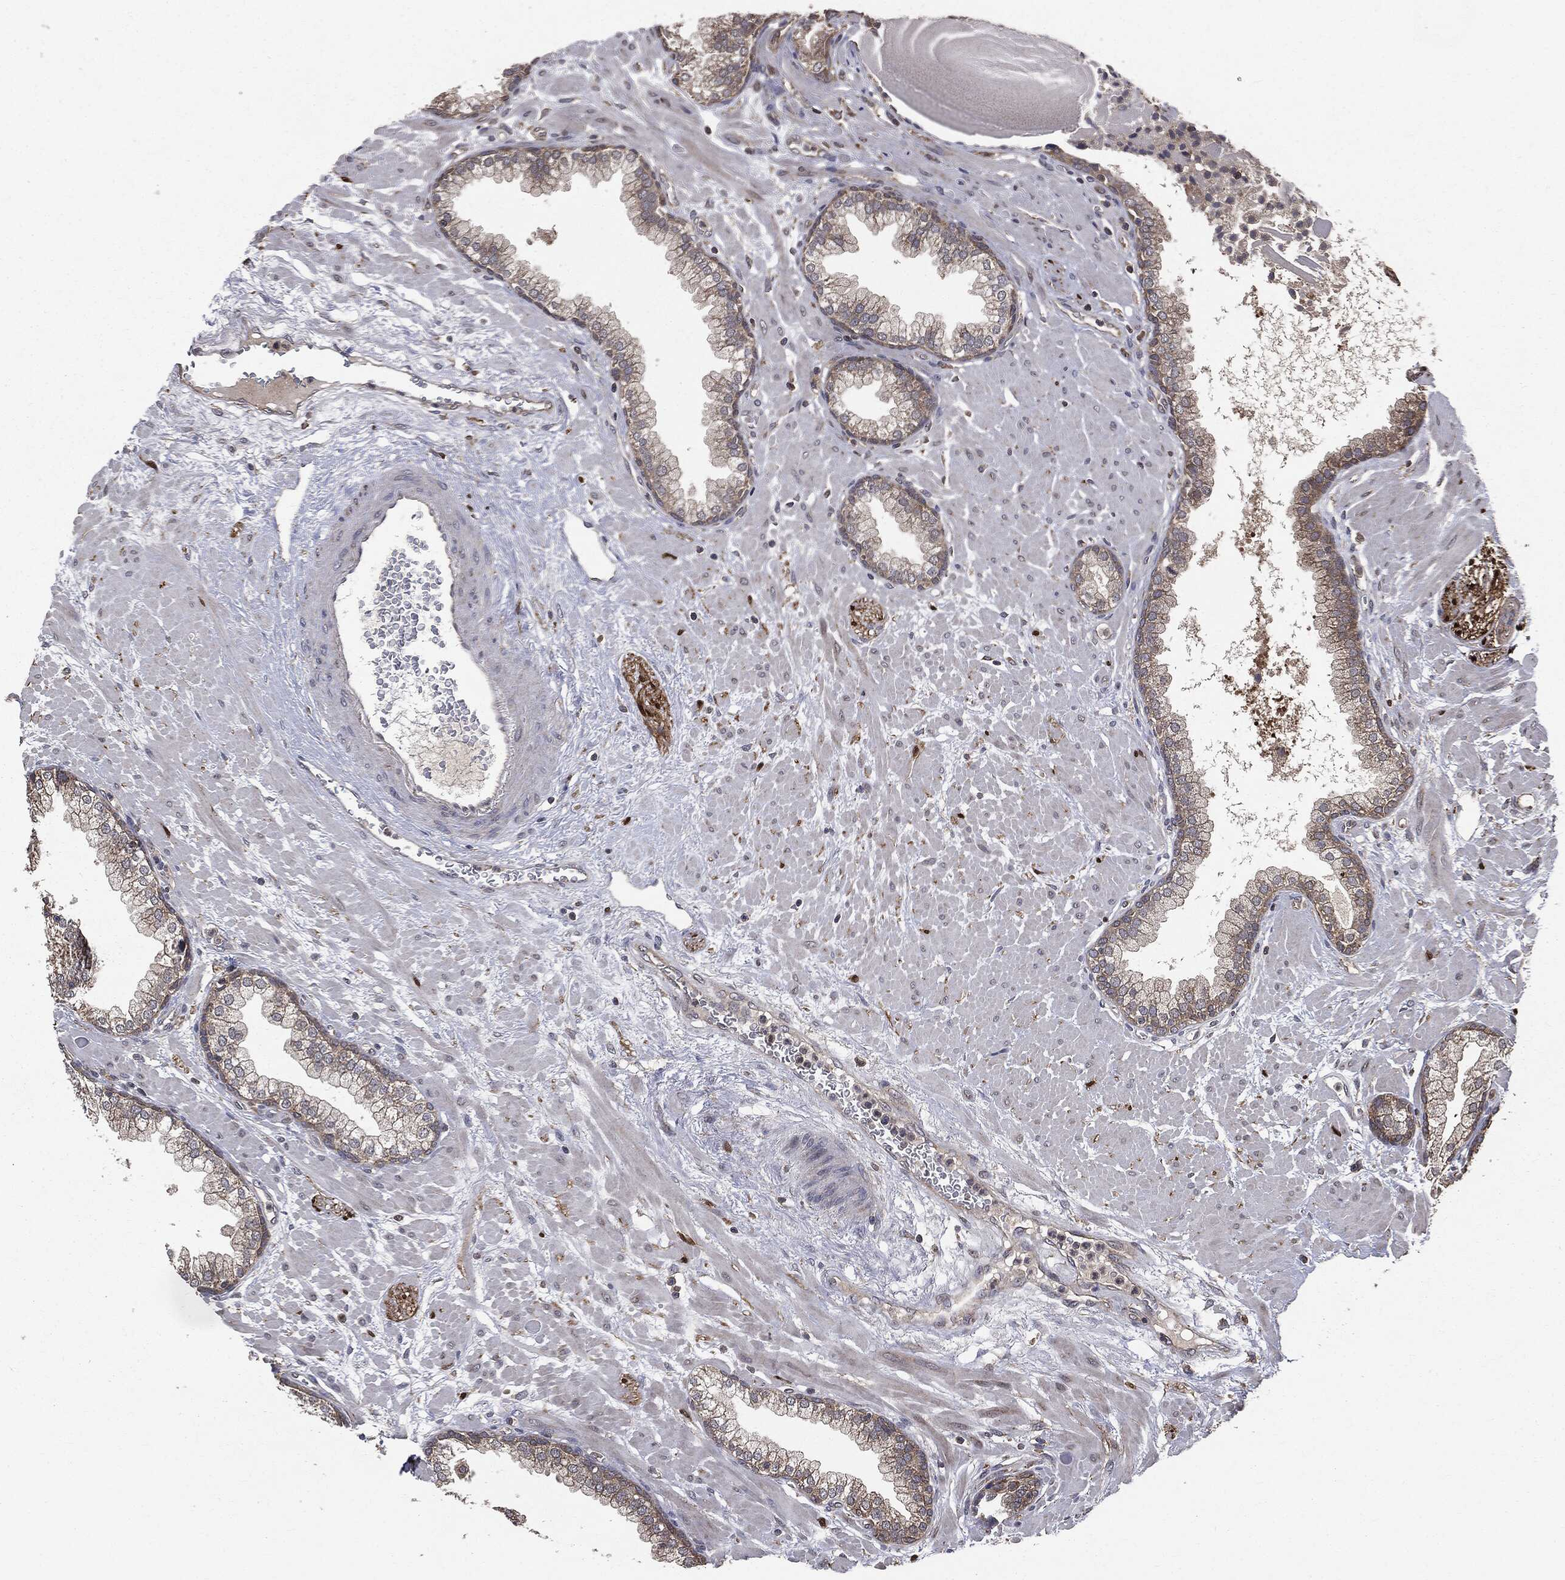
{"staining": {"intensity": "weak", "quantity": "25%-75%", "location": "cytoplasmic/membranous"}, "tissue": "prostate", "cell_type": "Glandular cells", "image_type": "normal", "snomed": [{"axis": "morphology", "description": "Normal tissue, NOS"}, {"axis": "topography", "description": "Prostate"}], "caption": "Immunohistochemistry (IHC) staining of benign prostate, which displays low levels of weak cytoplasmic/membranous expression in approximately 25%-75% of glandular cells indicating weak cytoplasmic/membranous protein expression. The staining was performed using DAB (brown) for protein detection and nuclei were counterstained in hematoxylin (blue).", "gene": "PLOD3", "patient": {"sex": "male", "age": 63}}